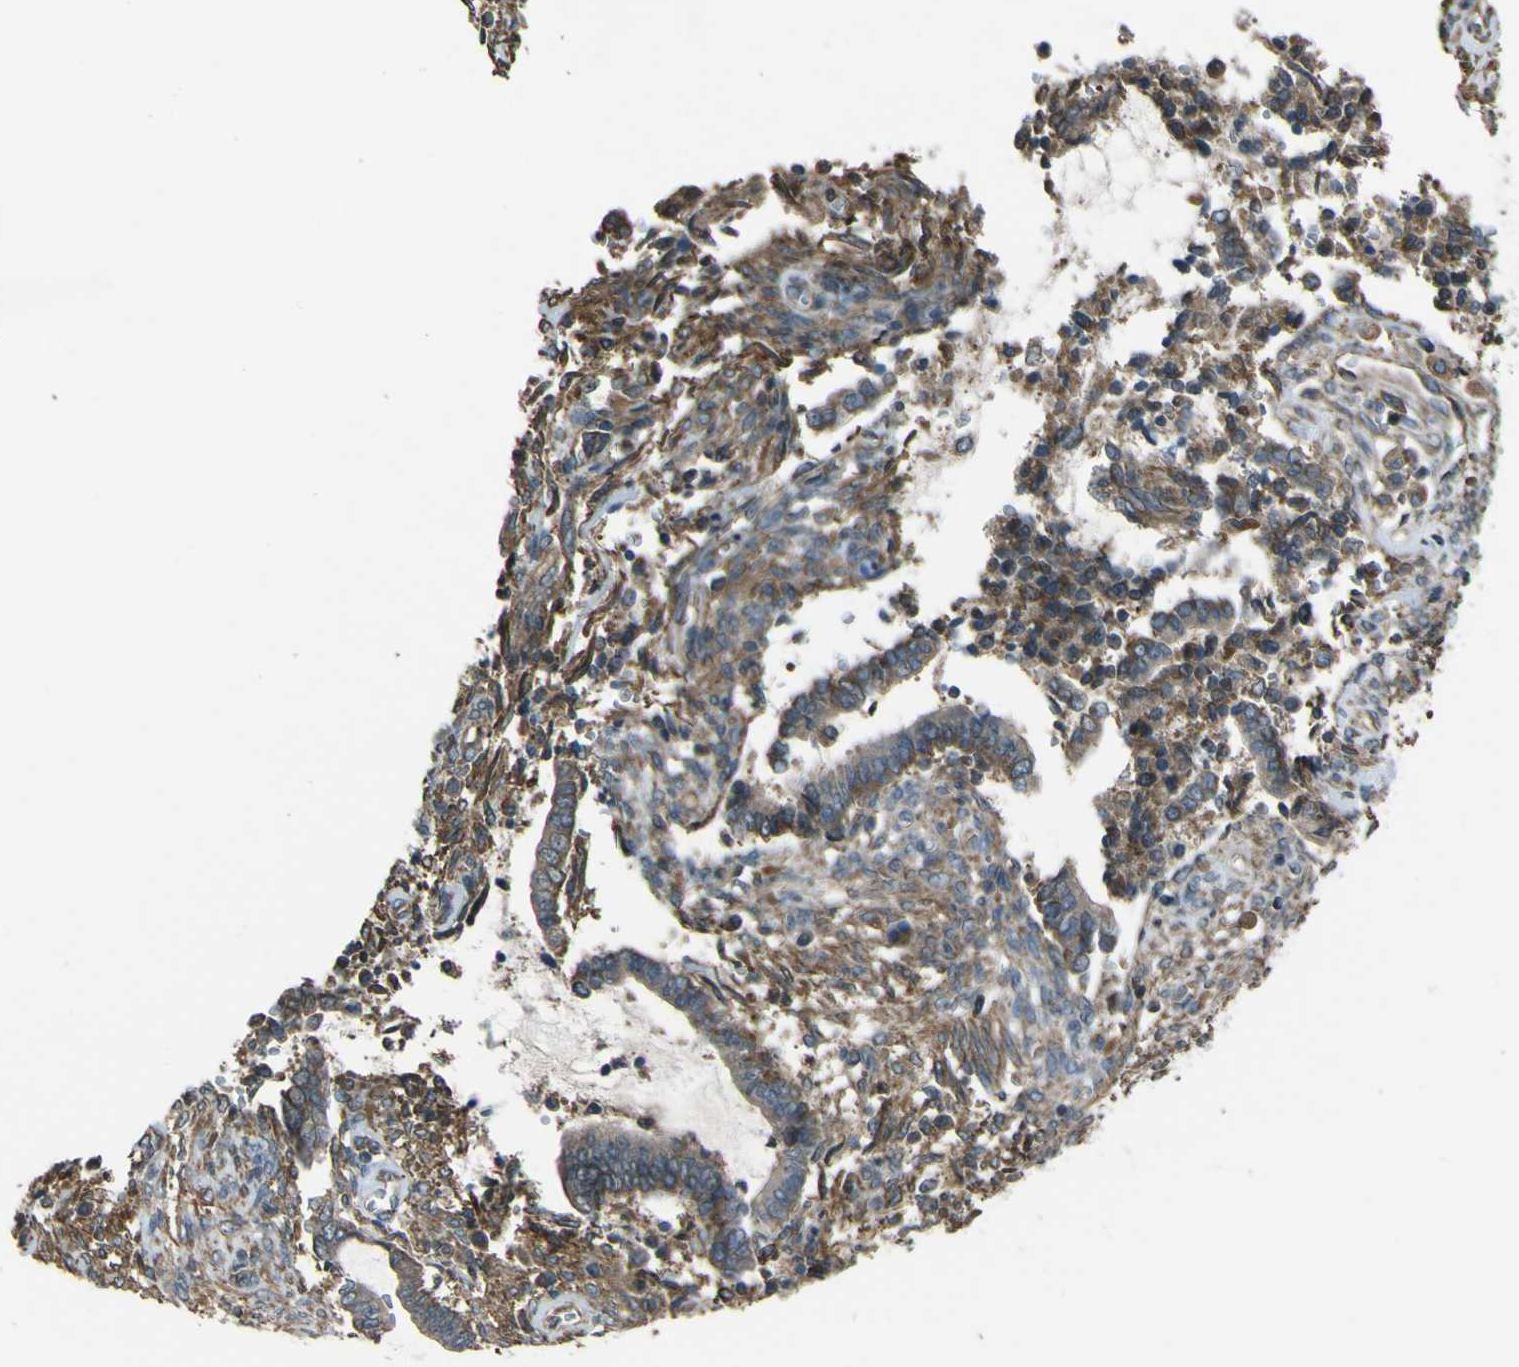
{"staining": {"intensity": "moderate", "quantity": ">75%", "location": "cytoplasmic/membranous"}, "tissue": "cervical cancer", "cell_type": "Tumor cells", "image_type": "cancer", "snomed": [{"axis": "morphology", "description": "Adenocarcinoma, NOS"}, {"axis": "topography", "description": "Cervix"}], "caption": "Protein expression analysis of cervical adenocarcinoma exhibits moderate cytoplasmic/membranous positivity in approximately >75% of tumor cells.", "gene": "NAALADL2", "patient": {"sex": "female", "age": 44}}